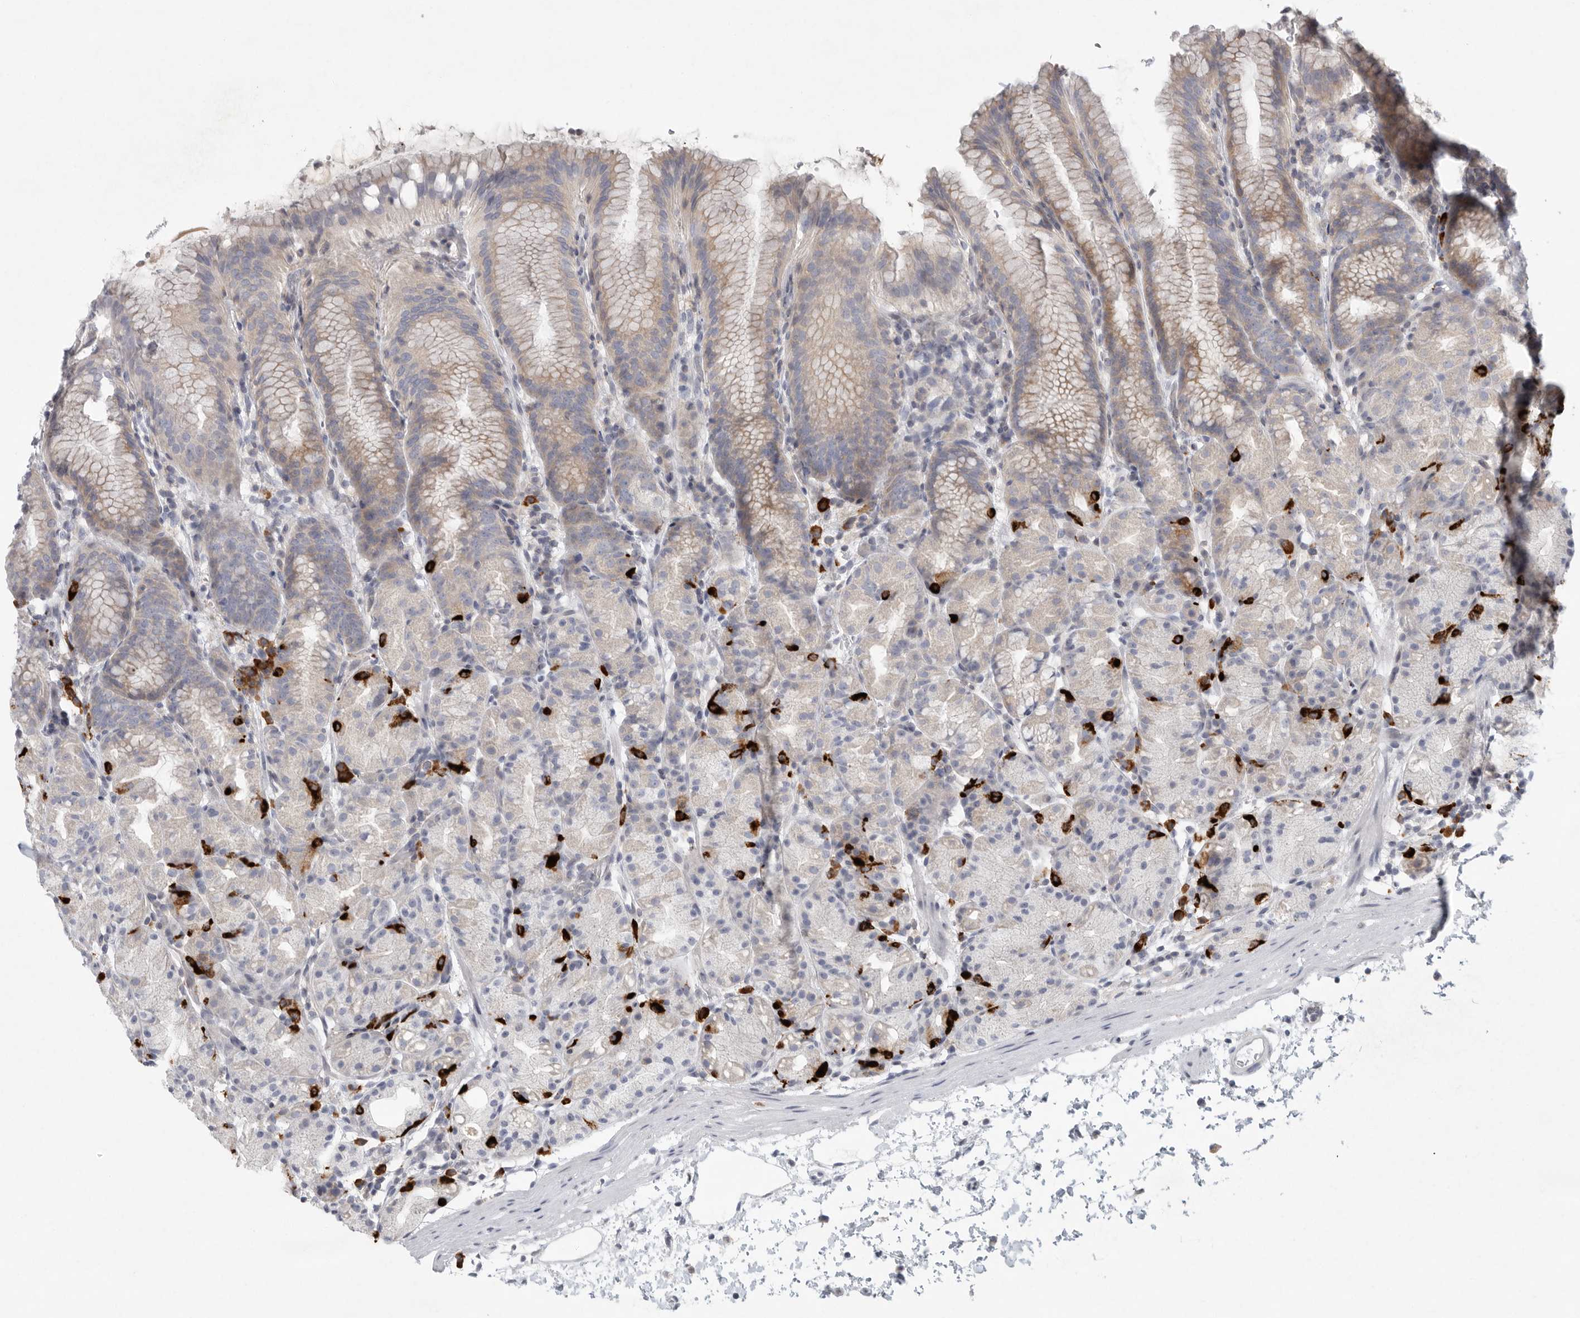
{"staining": {"intensity": "negative", "quantity": "none", "location": "none"}, "tissue": "stomach", "cell_type": "Glandular cells", "image_type": "normal", "snomed": [{"axis": "morphology", "description": "Normal tissue, NOS"}, {"axis": "topography", "description": "Stomach, upper"}], "caption": "High magnification brightfield microscopy of benign stomach stained with DAB (brown) and counterstained with hematoxylin (blue): glandular cells show no significant expression. (DAB immunohistochemistry, high magnification).", "gene": "TMEM69", "patient": {"sex": "male", "age": 48}}